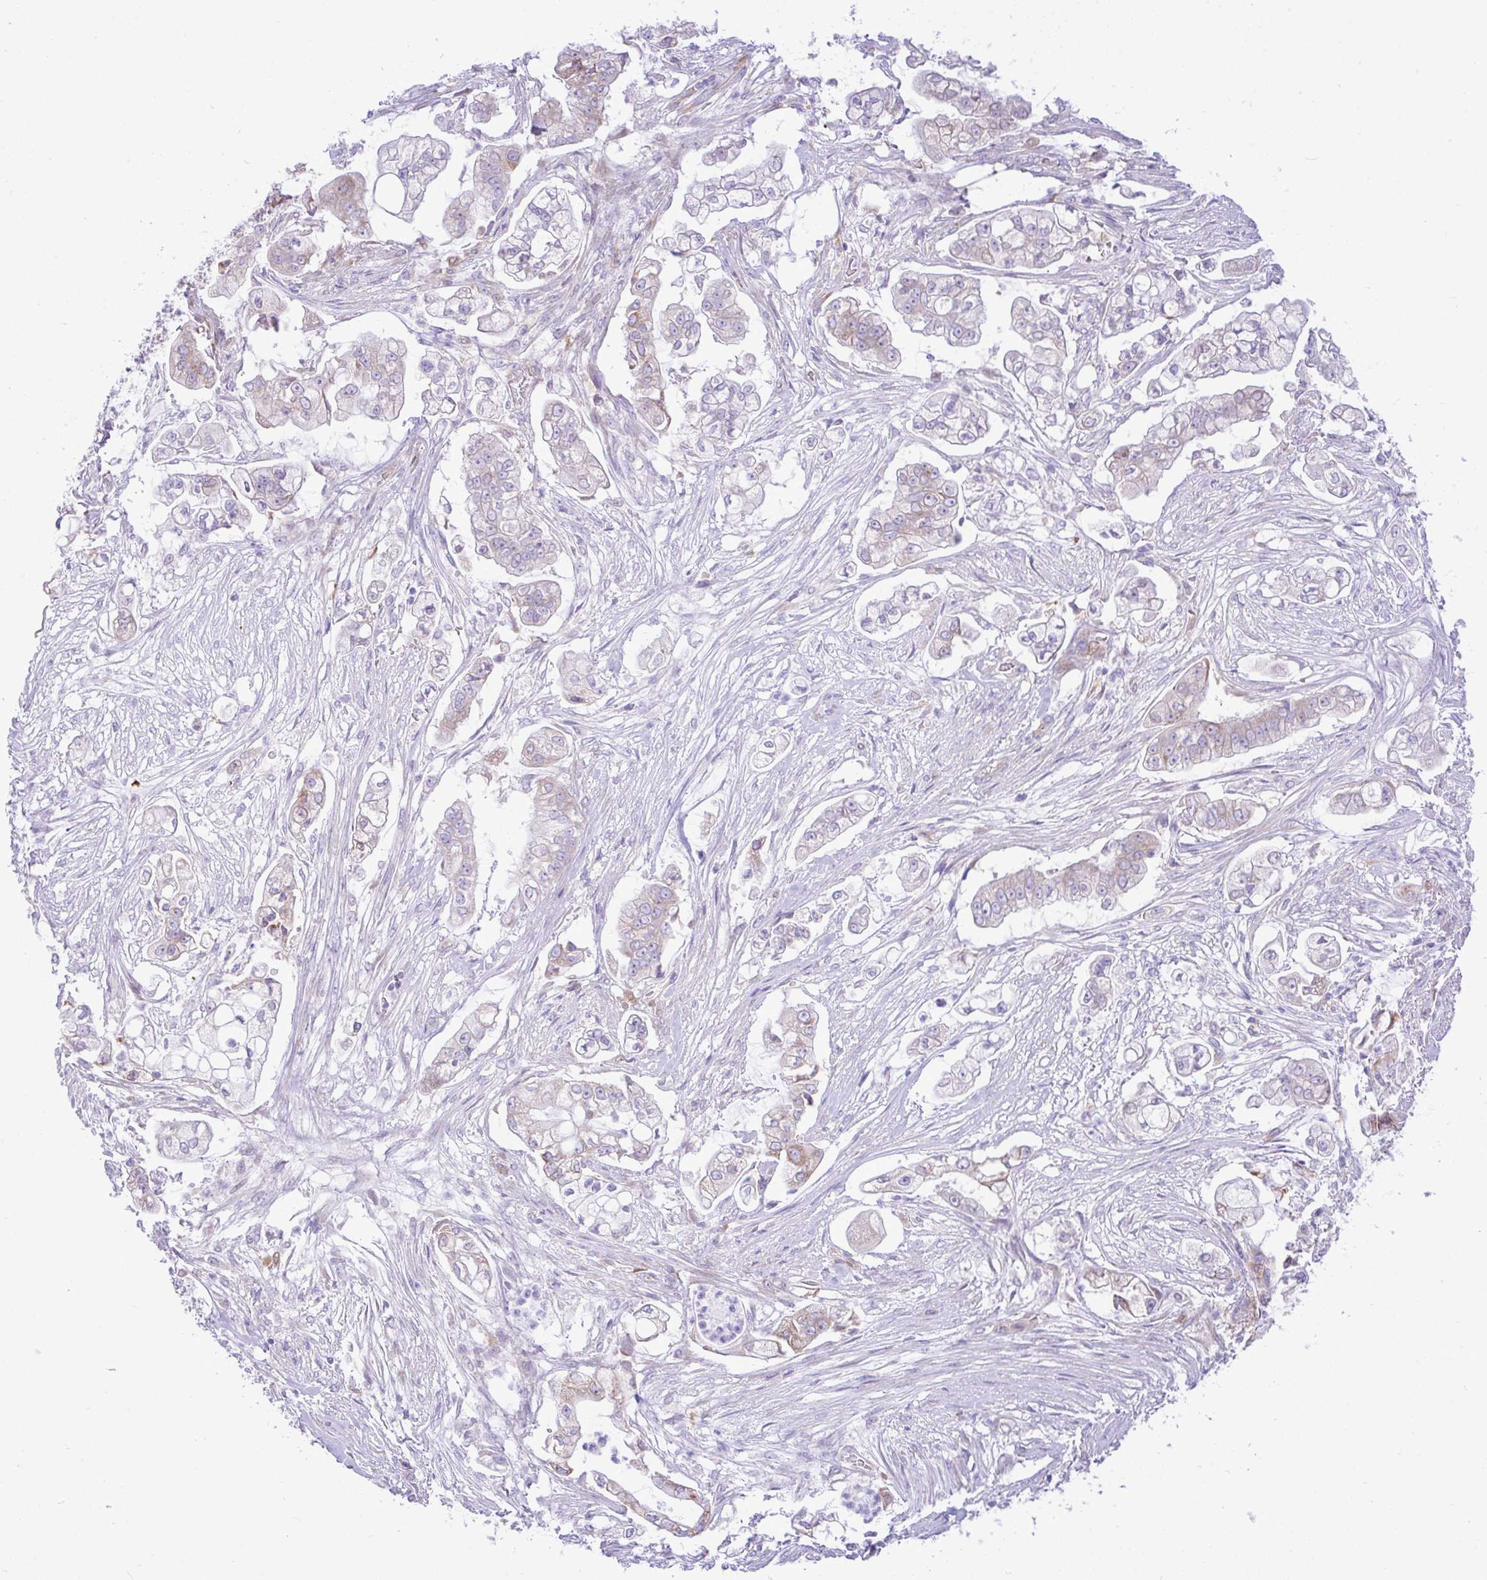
{"staining": {"intensity": "weak", "quantity": "<25%", "location": "cytoplasmic/membranous"}, "tissue": "pancreatic cancer", "cell_type": "Tumor cells", "image_type": "cancer", "snomed": [{"axis": "morphology", "description": "Adenocarcinoma, NOS"}, {"axis": "topography", "description": "Pancreas"}], "caption": "The histopathology image reveals no significant positivity in tumor cells of adenocarcinoma (pancreatic). (Stains: DAB immunohistochemistry (IHC) with hematoxylin counter stain, Microscopy: brightfield microscopy at high magnification).", "gene": "EEF1A2", "patient": {"sex": "female", "age": 69}}